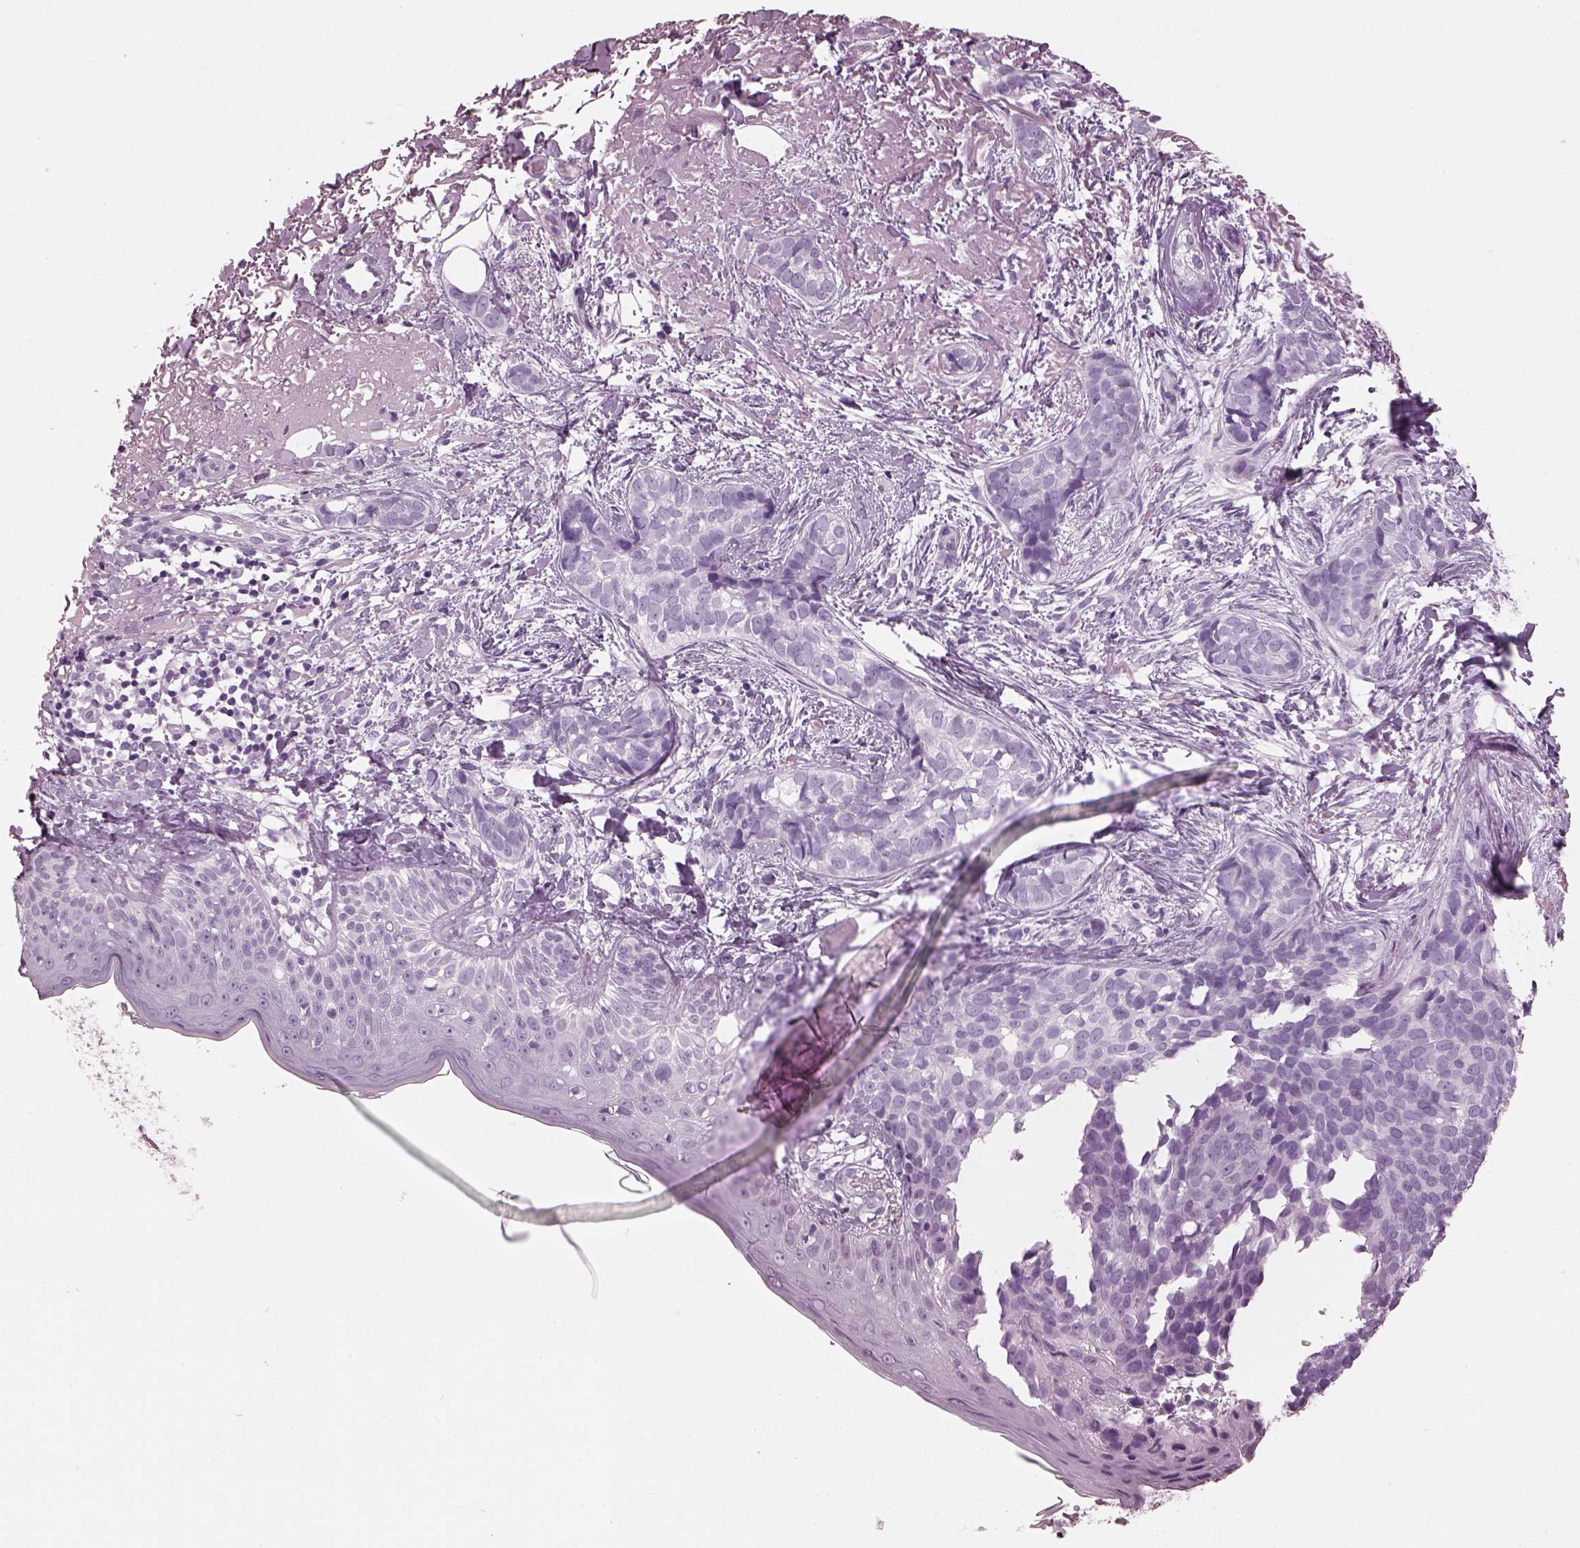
{"staining": {"intensity": "negative", "quantity": "none", "location": "none"}, "tissue": "skin cancer", "cell_type": "Tumor cells", "image_type": "cancer", "snomed": [{"axis": "morphology", "description": "Basal cell carcinoma"}, {"axis": "topography", "description": "Skin"}], "caption": "Human skin cancer stained for a protein using immunohistochemistry (IHC) exhibits no staining in tumor cells.", "gene": "HYDIN", "patient": {"sex": "male", "age": 87}}